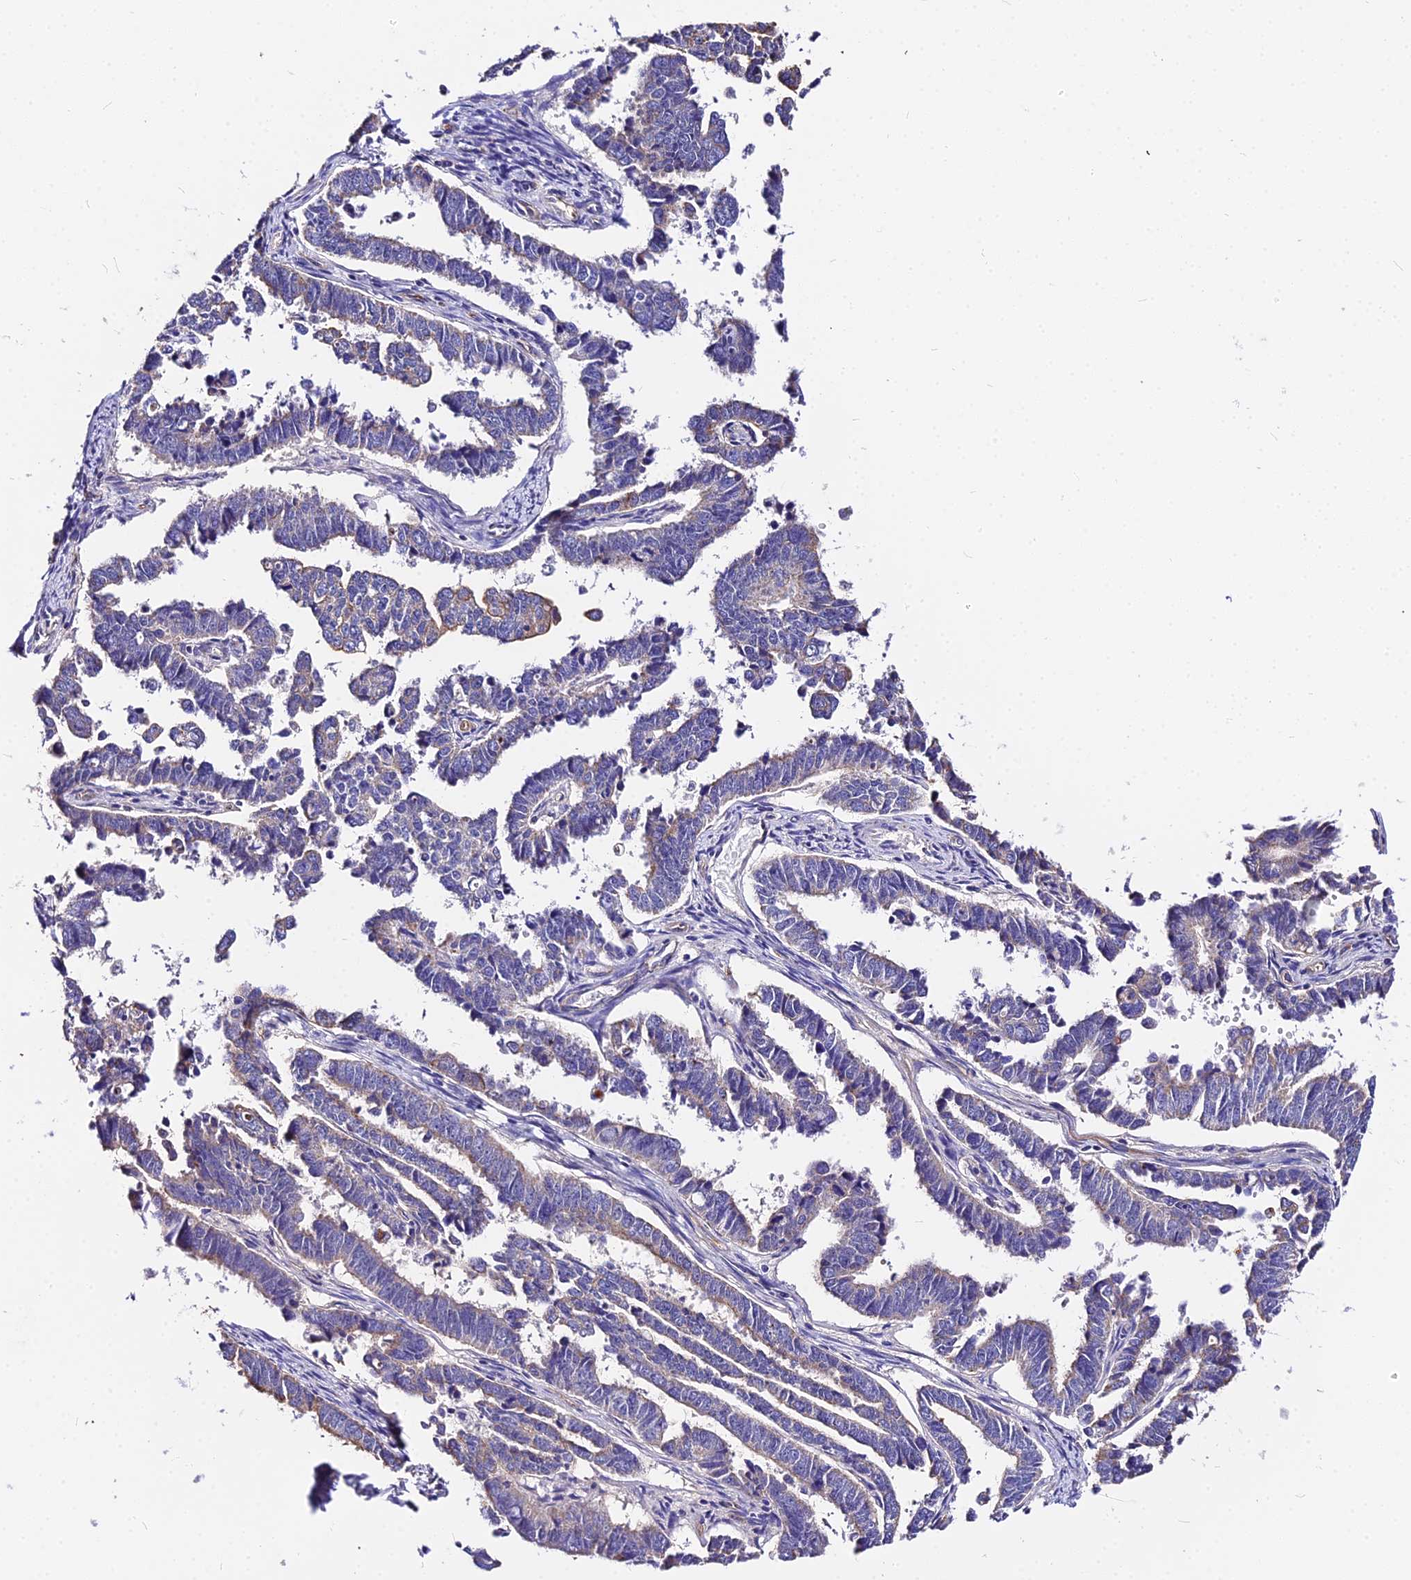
{"staining": {"intensity": "weak", "quantity": "25%-75%", "location": "cytoplasmic/membranous"}, "tissue": "endometrial cancer", "cell_type": "Tumor cells", "image_type": "cancer", "snomed": [{"axis": "morphology", "description": "Adenocarcinoma, NOS"}, {"axis": "topography", "description": "Endometrium"}], "caption": "DAB (3,3'-diaminobenzidine) immunohistochemical staining of endometrial adenocarcinoma displays weak cytoplasmic/membranous protein expression in about 25%-75% of tumor cells.", "gene": "DAW1", "patient": {"sex": "female", "age": 75}}